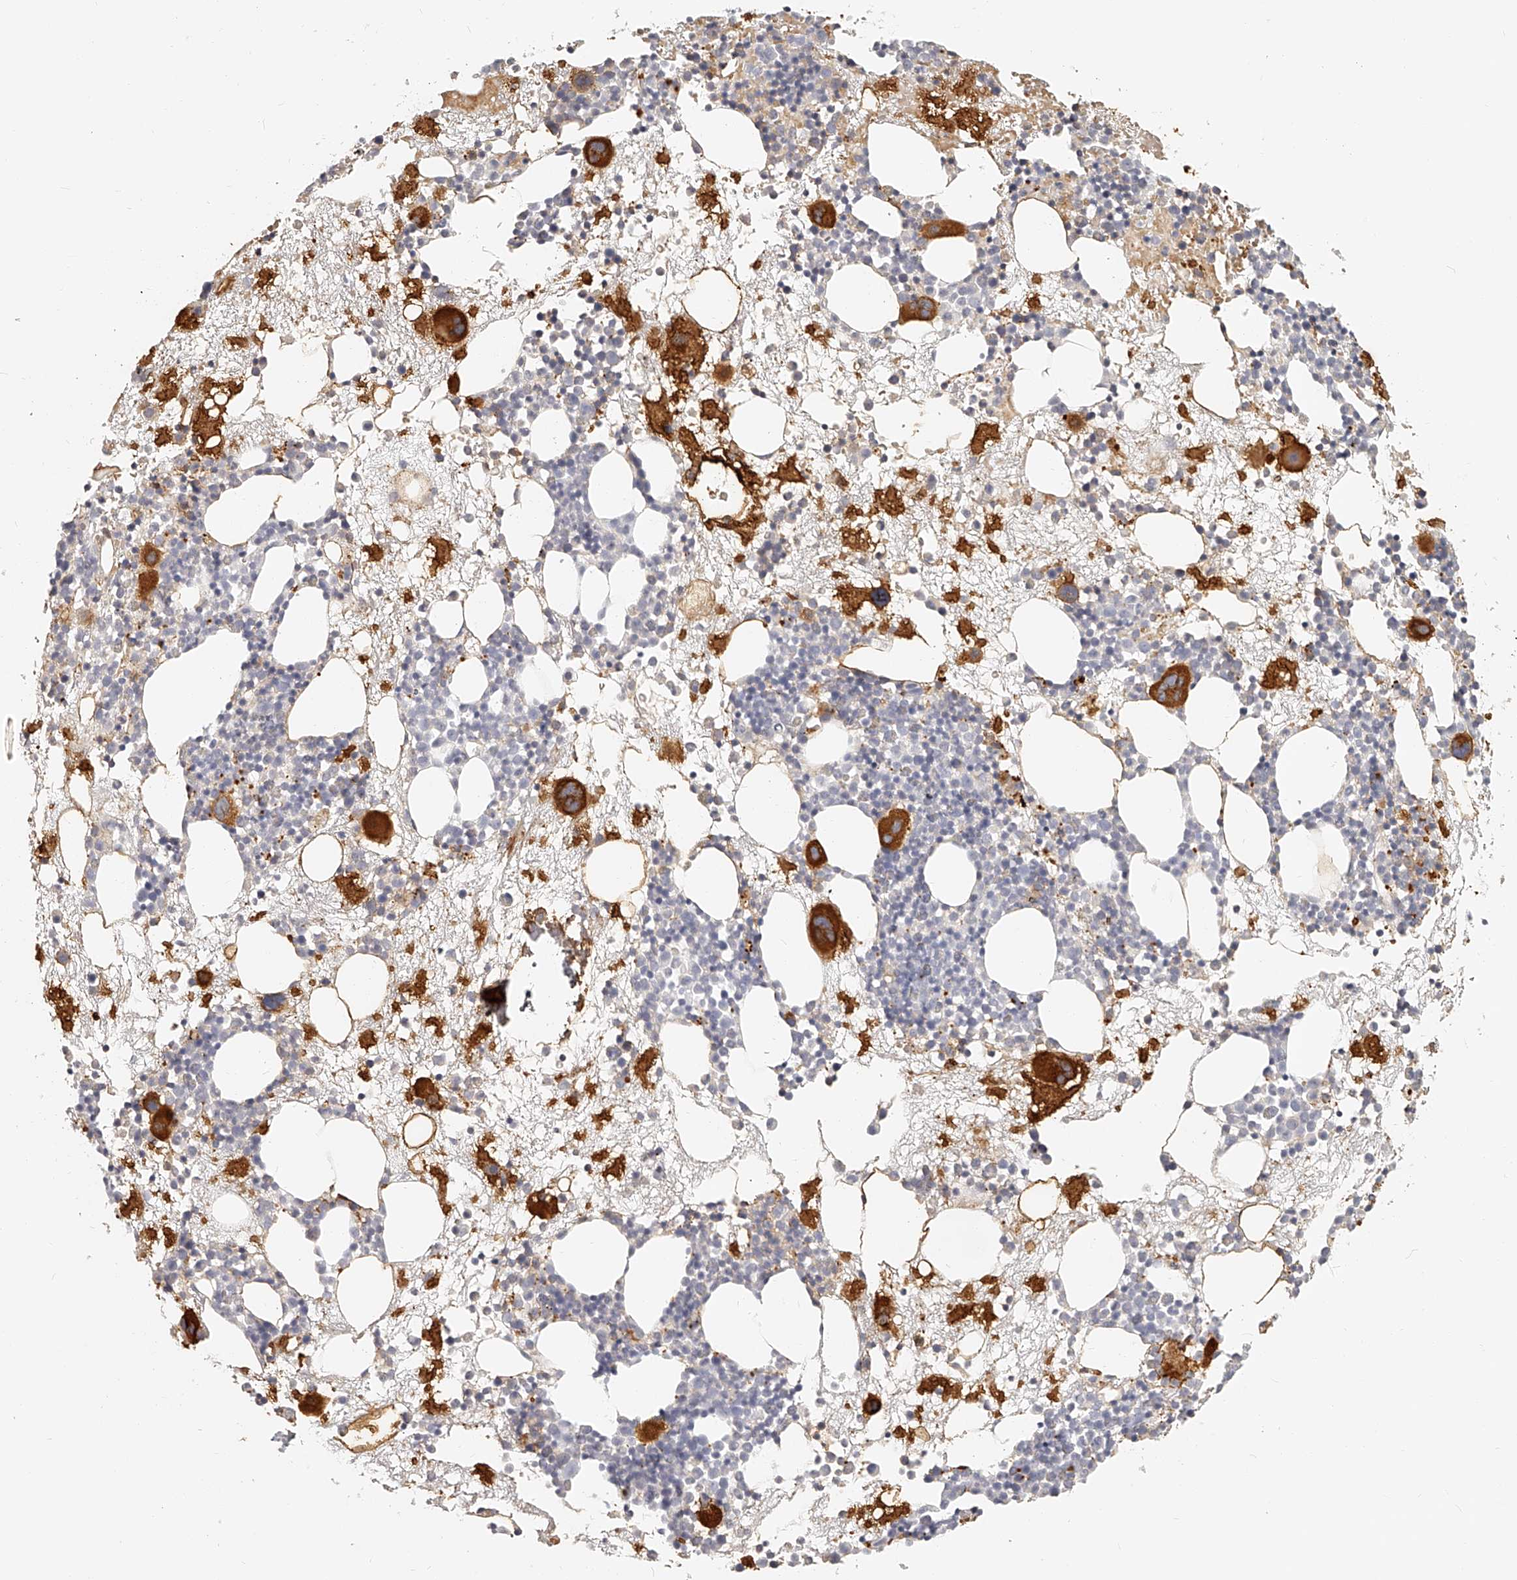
{"staining": {"intensity": "strong", "quantity": "25%-75%", "location": "cytoplasmic/membranous"}, "tissue": "bone marrow", "cell_type": "Hematopoietic cells", "image_type": "normal", "snomed": [{"axis": "morphology", "description": "Normal tissue, NOS"}, {"axis": "topography", "description": "Bone marrow"}], "caption": "An image of human bone marrow stained for a protein reveals strong cytoplasmic/membranous brown staining in hematopoietic cells. (DAB = brown stain, brightfield microscopy at high magnification).", "gene": "ITGB3", "patient": {"sex": "male", "age": 50}}